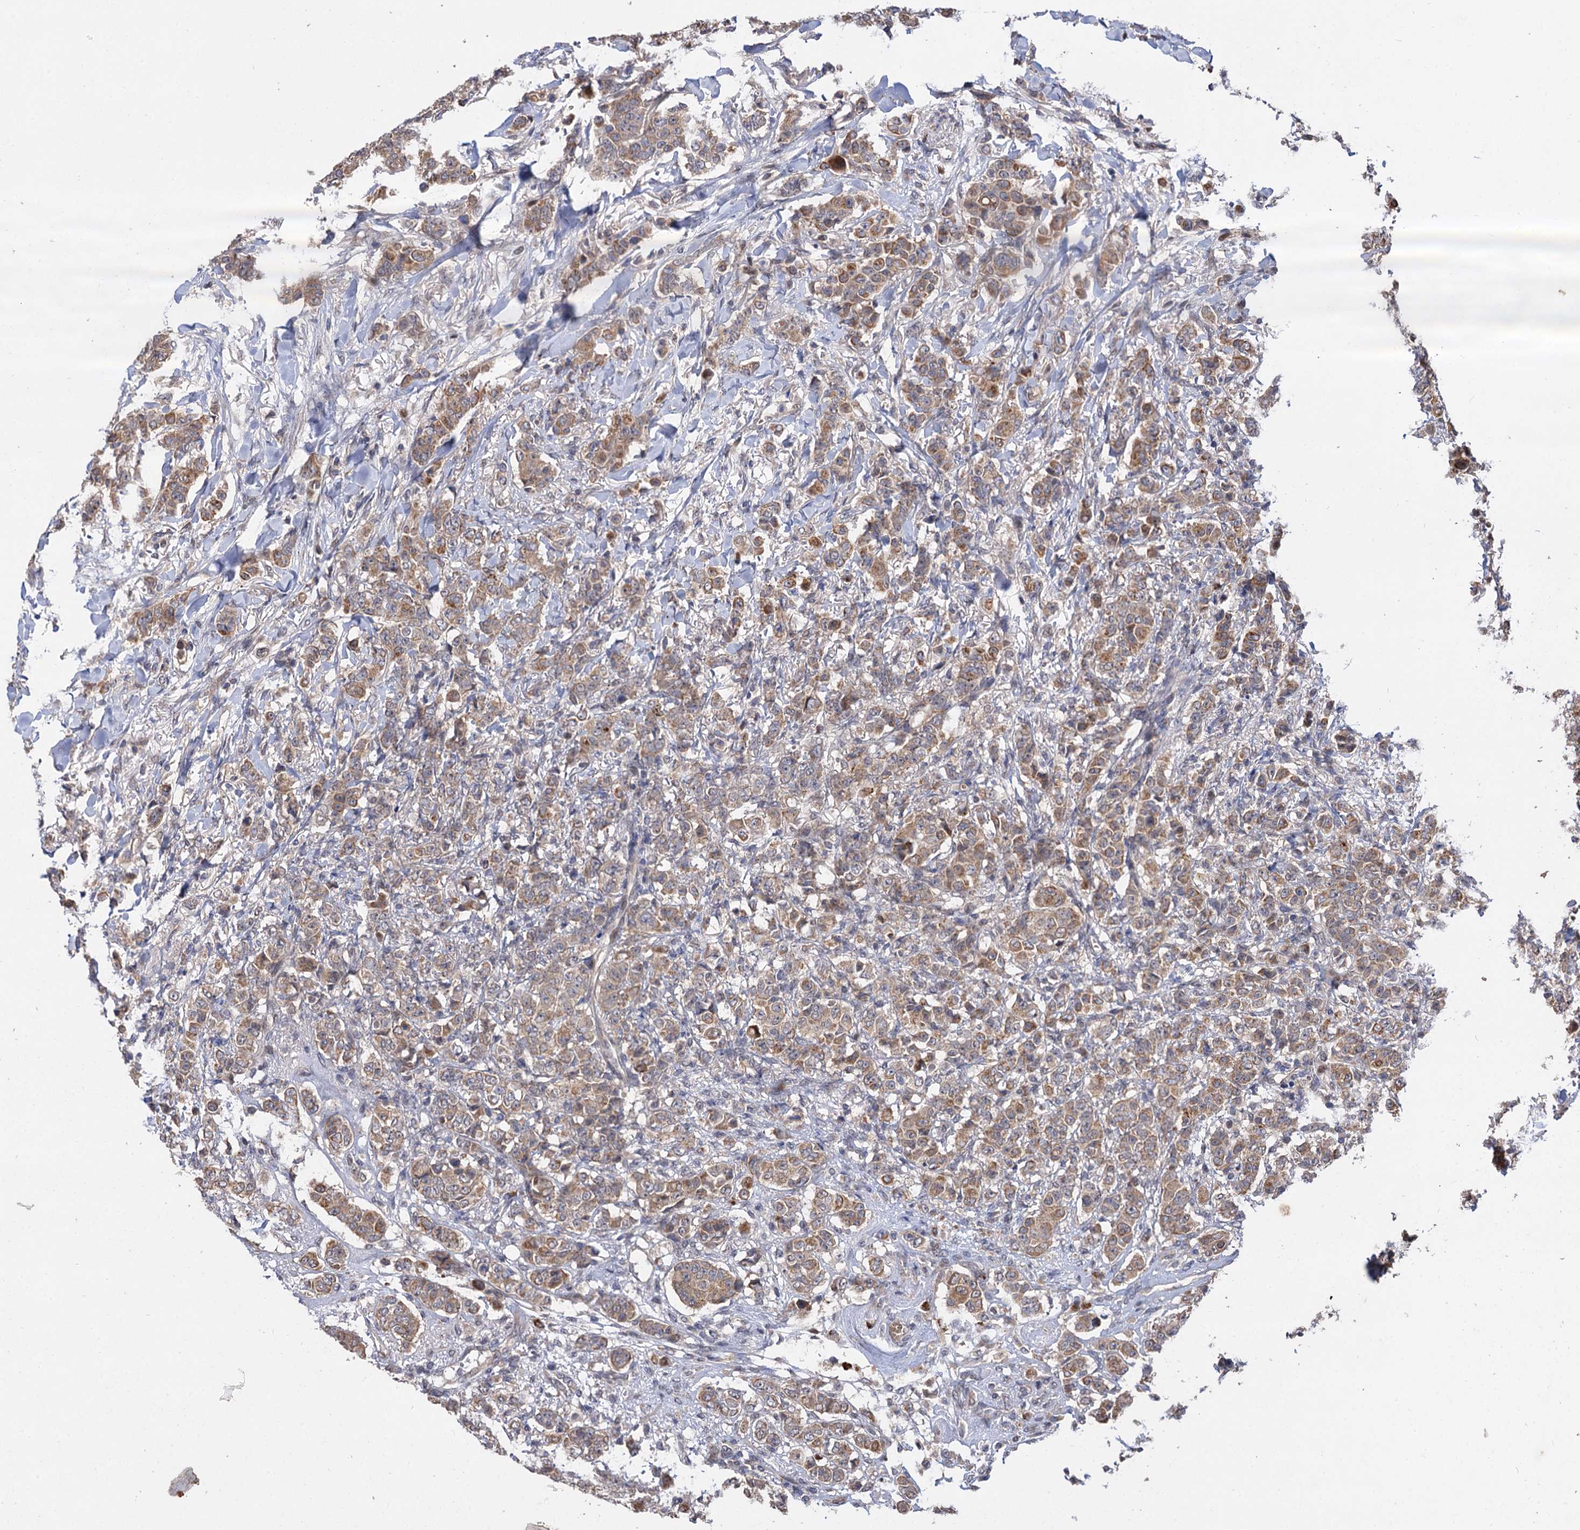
{"staining": {"intensity": "moderate", "quantity": "25%-75%", "location": "cytoplasmic/membranous"}, "tissue": "breast cancer", "cell_type": "Tumor cells", "image_type": "cancer", "snomed": [{"axis": "morphology", "description": "Duct carcinoma"}, {"axis": "topography", "description": "Breast"}], "caption": "Immunohistochemistry (IHC) staining of infiltrating ductal carcinoma (breast), which exhibits medium levels of moderate cytoplasmic/membranous expression in about 25%-75% of tumor cells indicating moderate cytoplasmic/membranous protein positivity. The staining was performed using DAB (brown) for protein detection and nuclei were counterstained in hematoxylin (blue).", "gene": "FBXW8", "patient": {"sex": "female", "age": 40}}